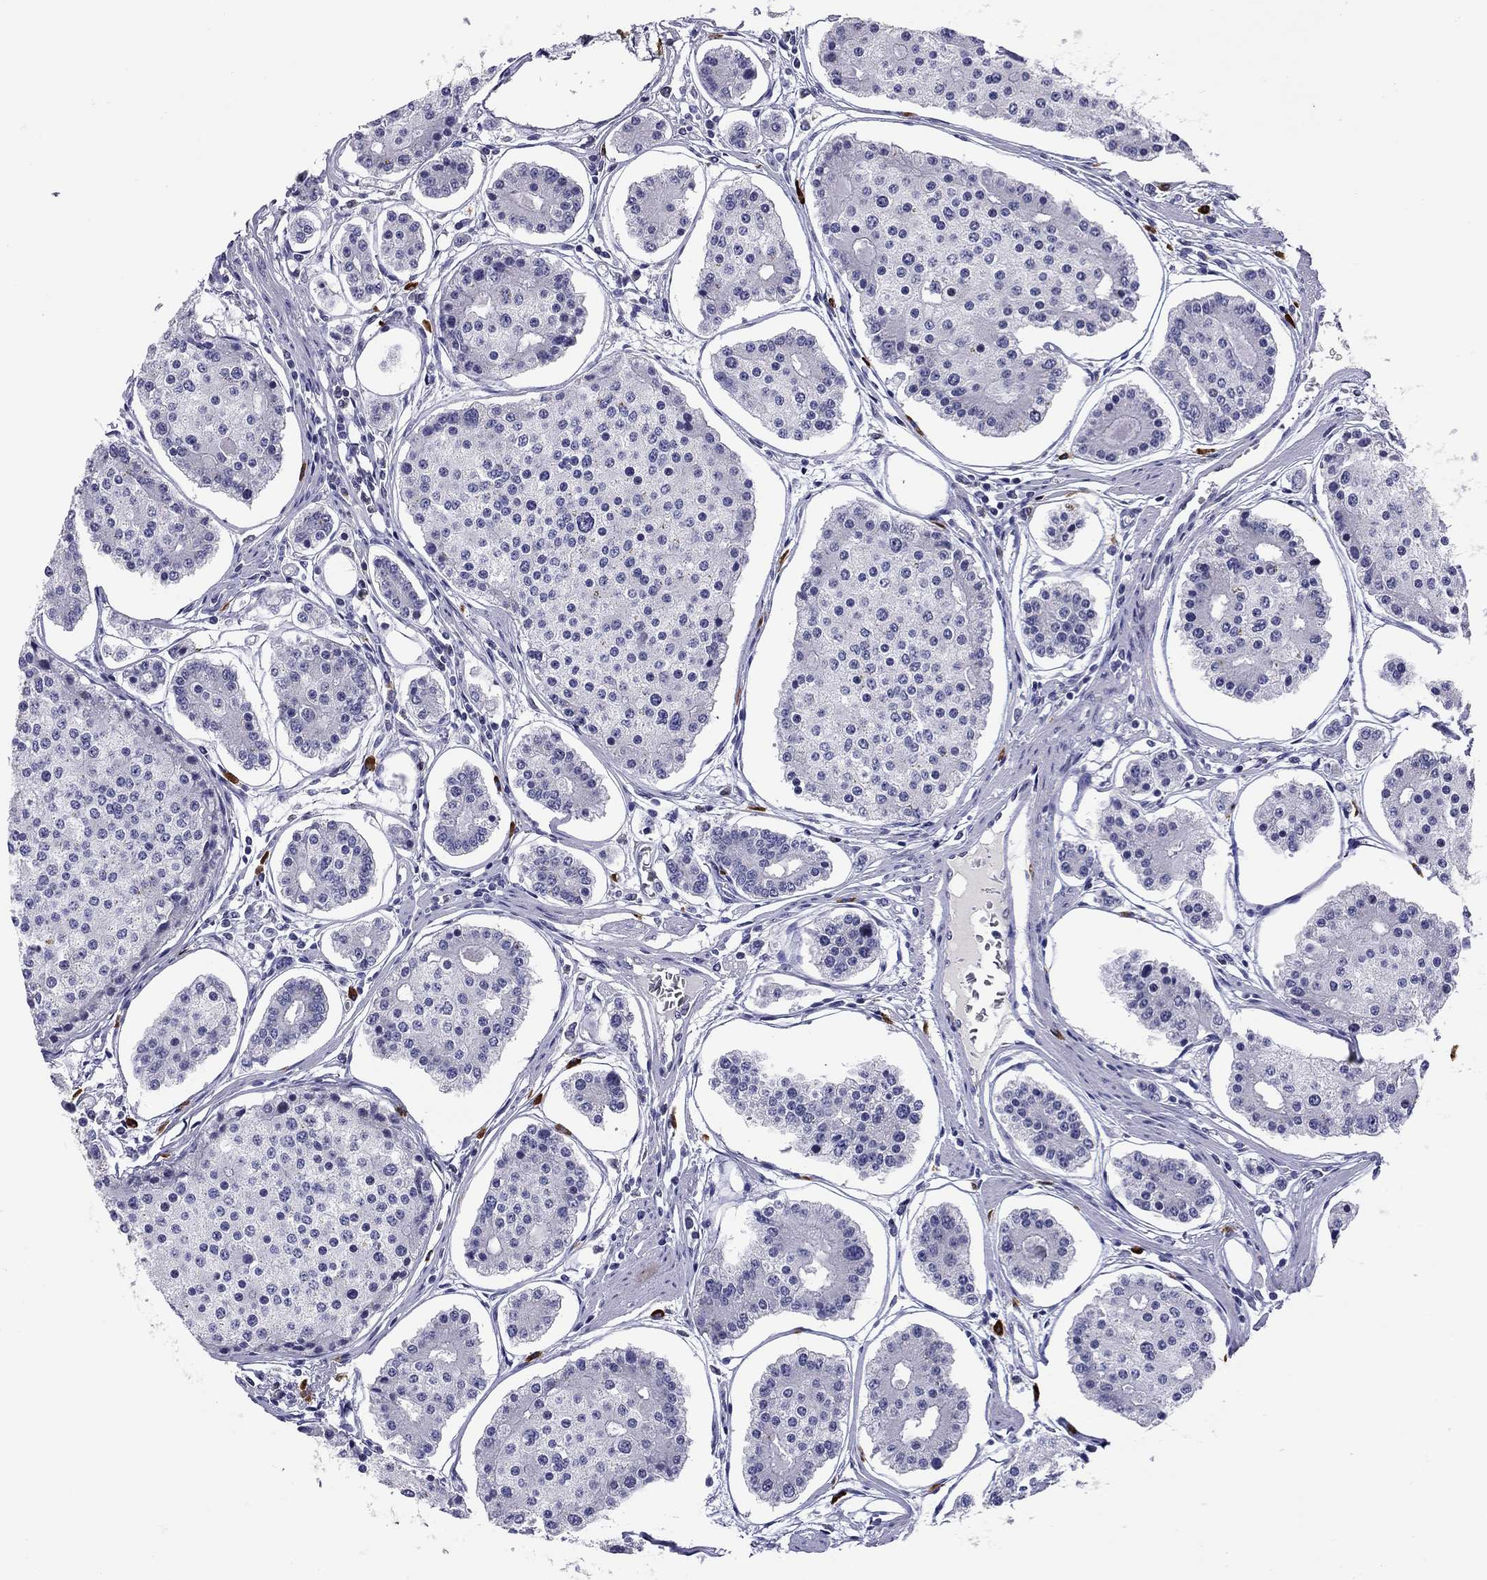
{"staining": {"intensity": "negative", "quantity": "none", "location": "none"}, "tissue": "carcinoid", "cell_type": "Tumor cells", "image_type": "cancer", "snomed": [{"axis": "morphology", "description": "Carcinoid, malignant, NOS"}, {"axis": "topography", "description": "Small intestine"}], "caption": "Immunohistochemistry of human malignant carcinoid exhibits no expression in tumor cells. The staining is performed using DAB brown chromogen with nuclei counter-stained in using hematoxylin.", "gene": "C8orf88", "patient": {"sex": "female", "age": 65}}